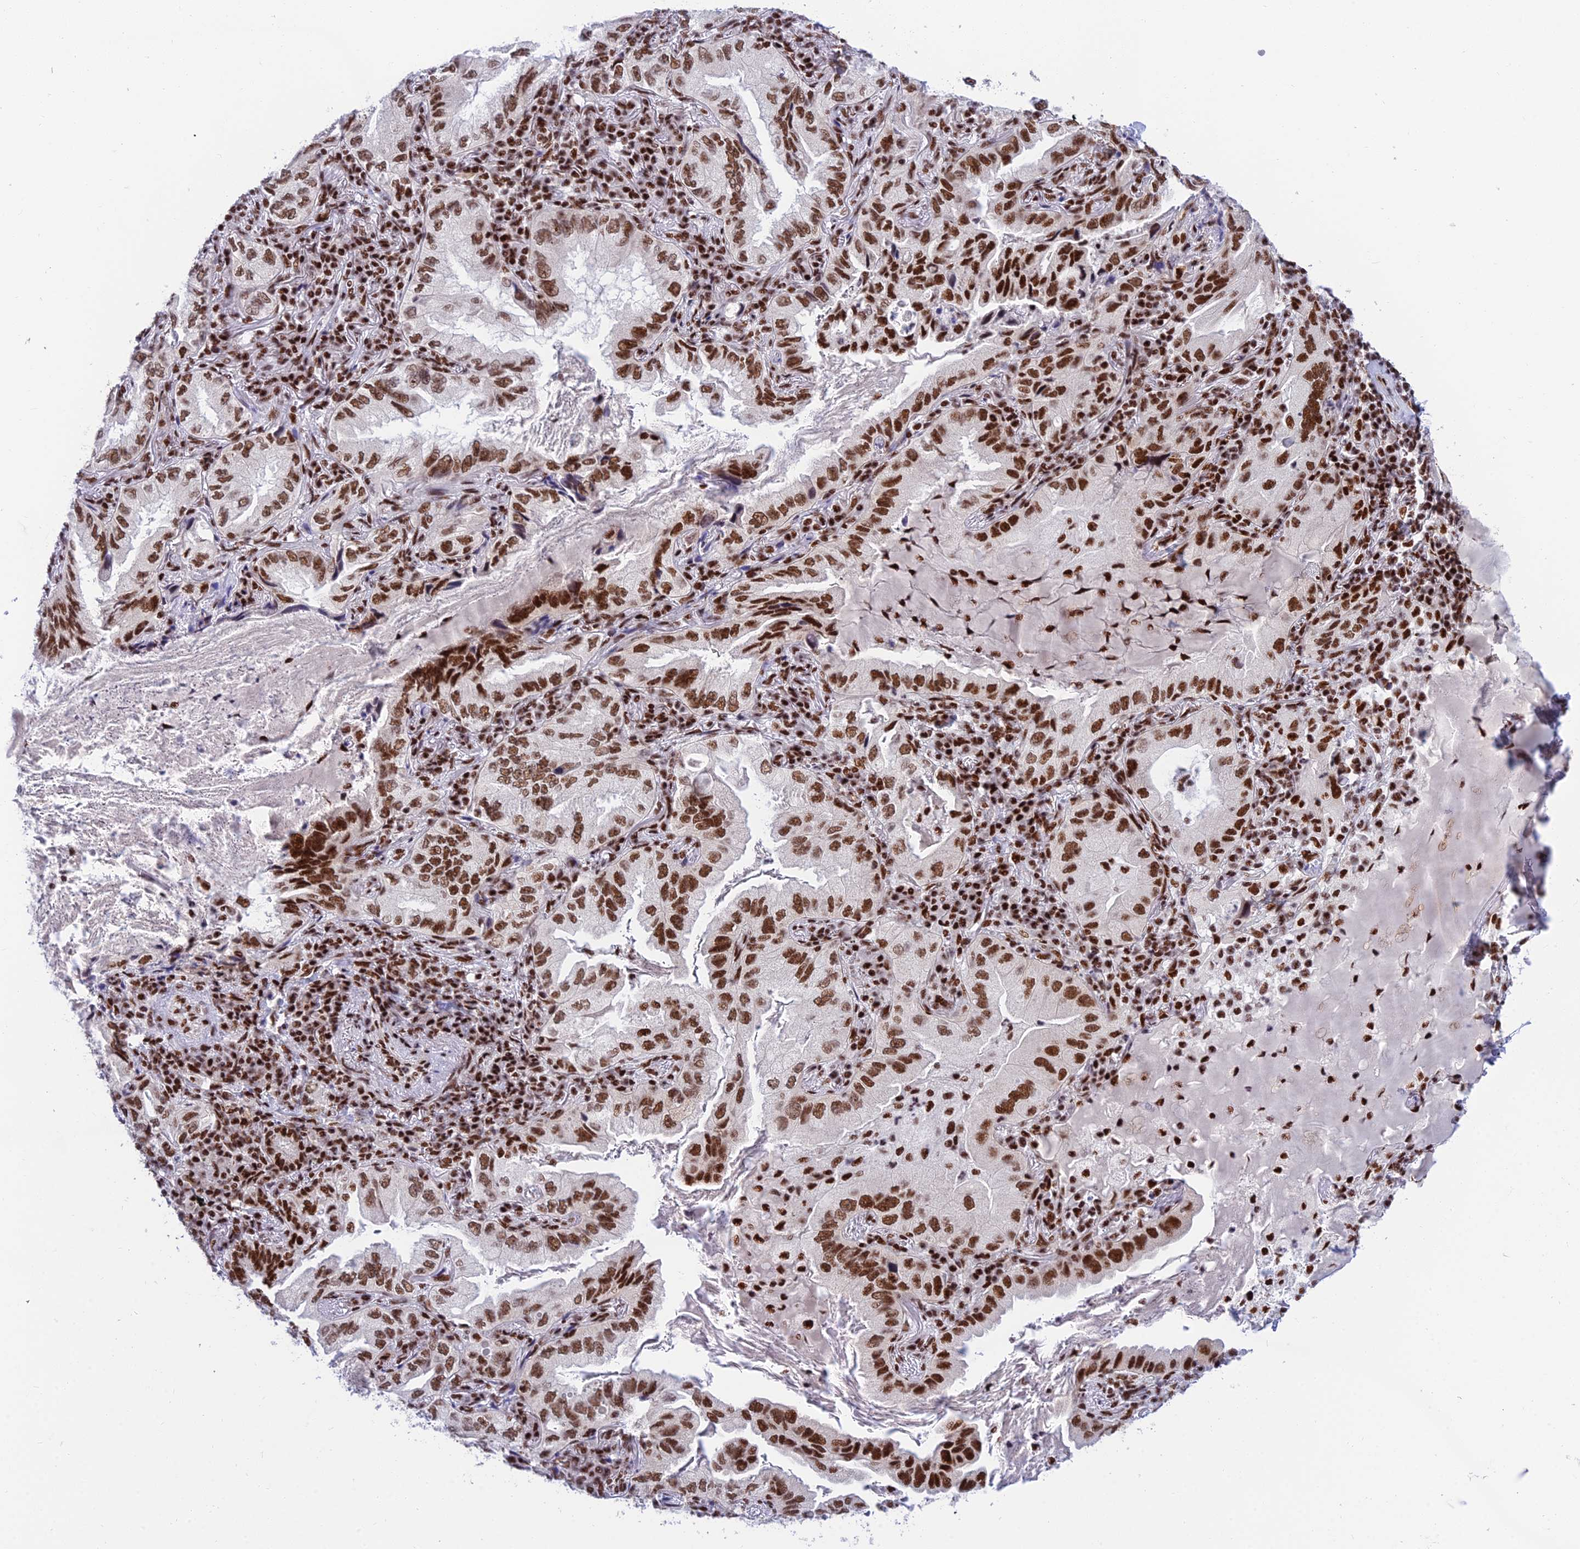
{"staining": {"intensity": "strong", "quantity": ">75%", "location": "nuclear"}, "tissue": "lung cancer", "cell_type": "Tumor cells", "image_type": "cancer", "snomed": [{"axis": "morphology", "description": "Adenocarcinoma, NOS"}, {"axis": "topography", "description": "Lung"}], "caption": "Human lung cancer (adenocarcinoma) stained with a protein marker displays strong staining in tumor cells.", "gene": "USP22", "patient": {"sex": "female", "age": 69}}